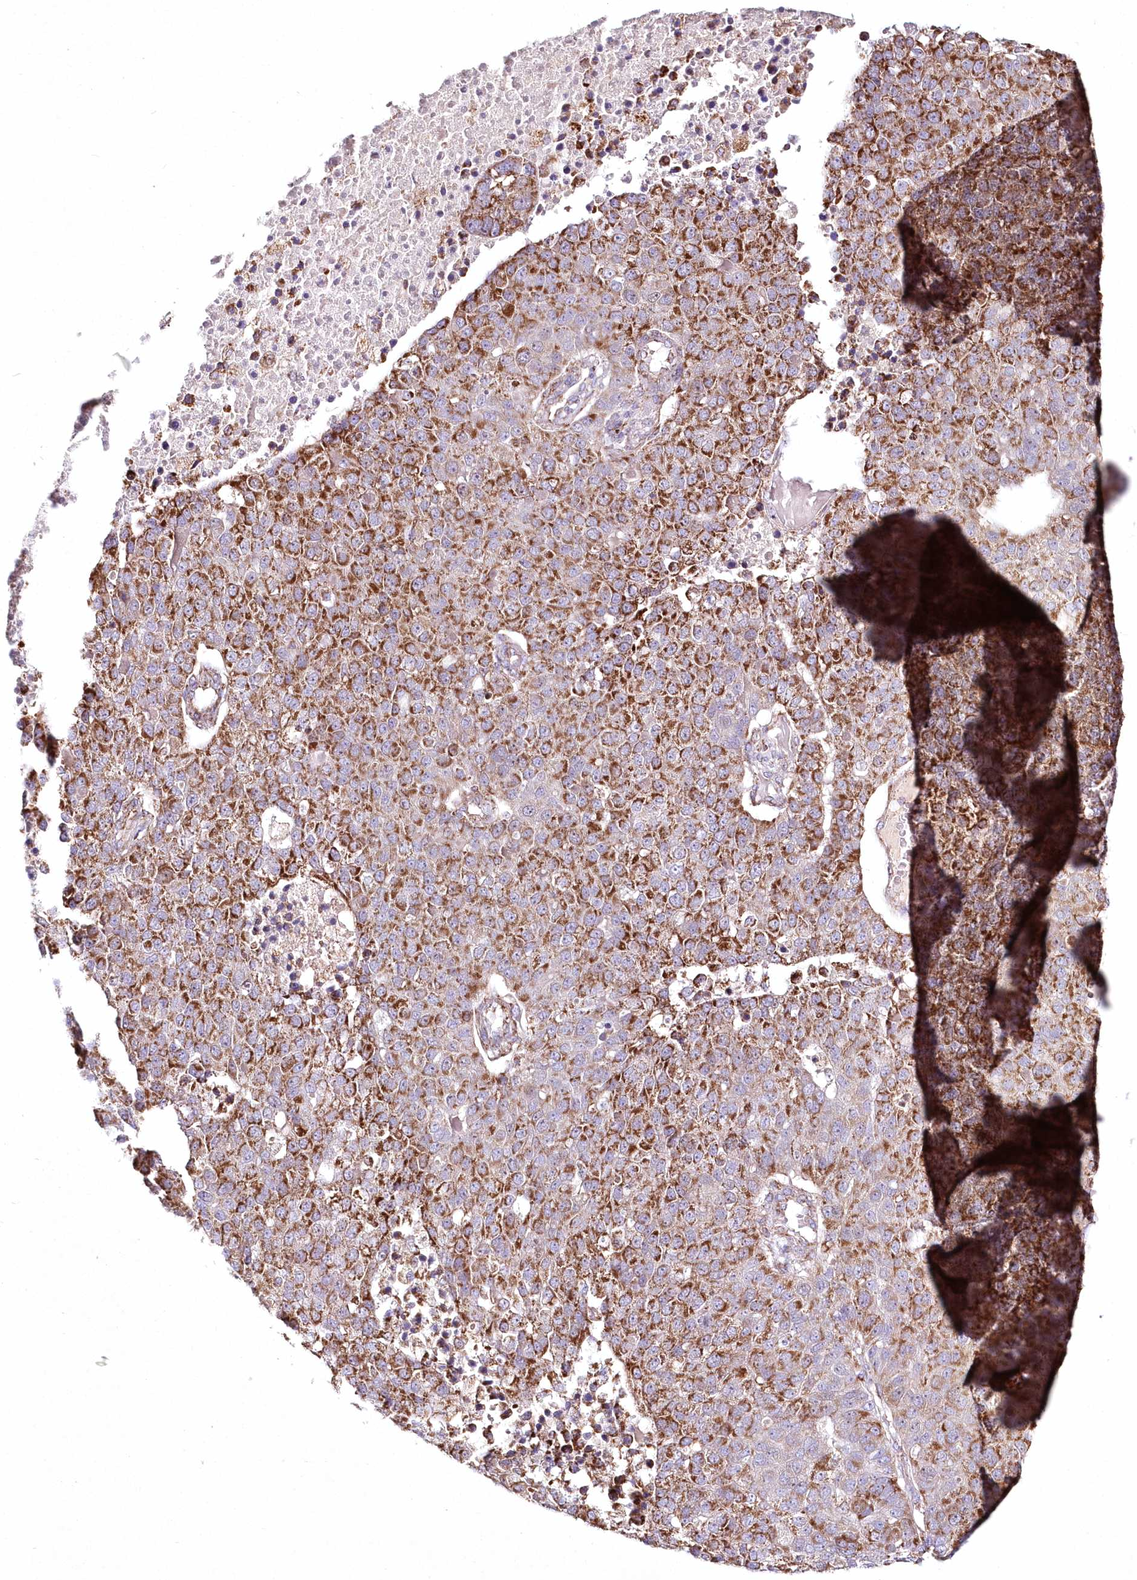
{"staining": {"intensity": "strong", "quantity": ">75%", "location": "cytoplasmic/membranous"}, "tissue": "pancreatic cancer", "cell_type": "Tumor cells", "image_type": "cancer", "snomed": [{"axis": "morphology", "description": "Adenocarcinoma, NOS"}, {"axis": "topography", "description": "Pancreas"}], "caption": "Human pancreatic cancer (adenocarcinoma) stained with a protein marker exhibits strong staining in tumor cells.", "gene": "DNA2", "patient": {"sex": "female", "age": 61}}